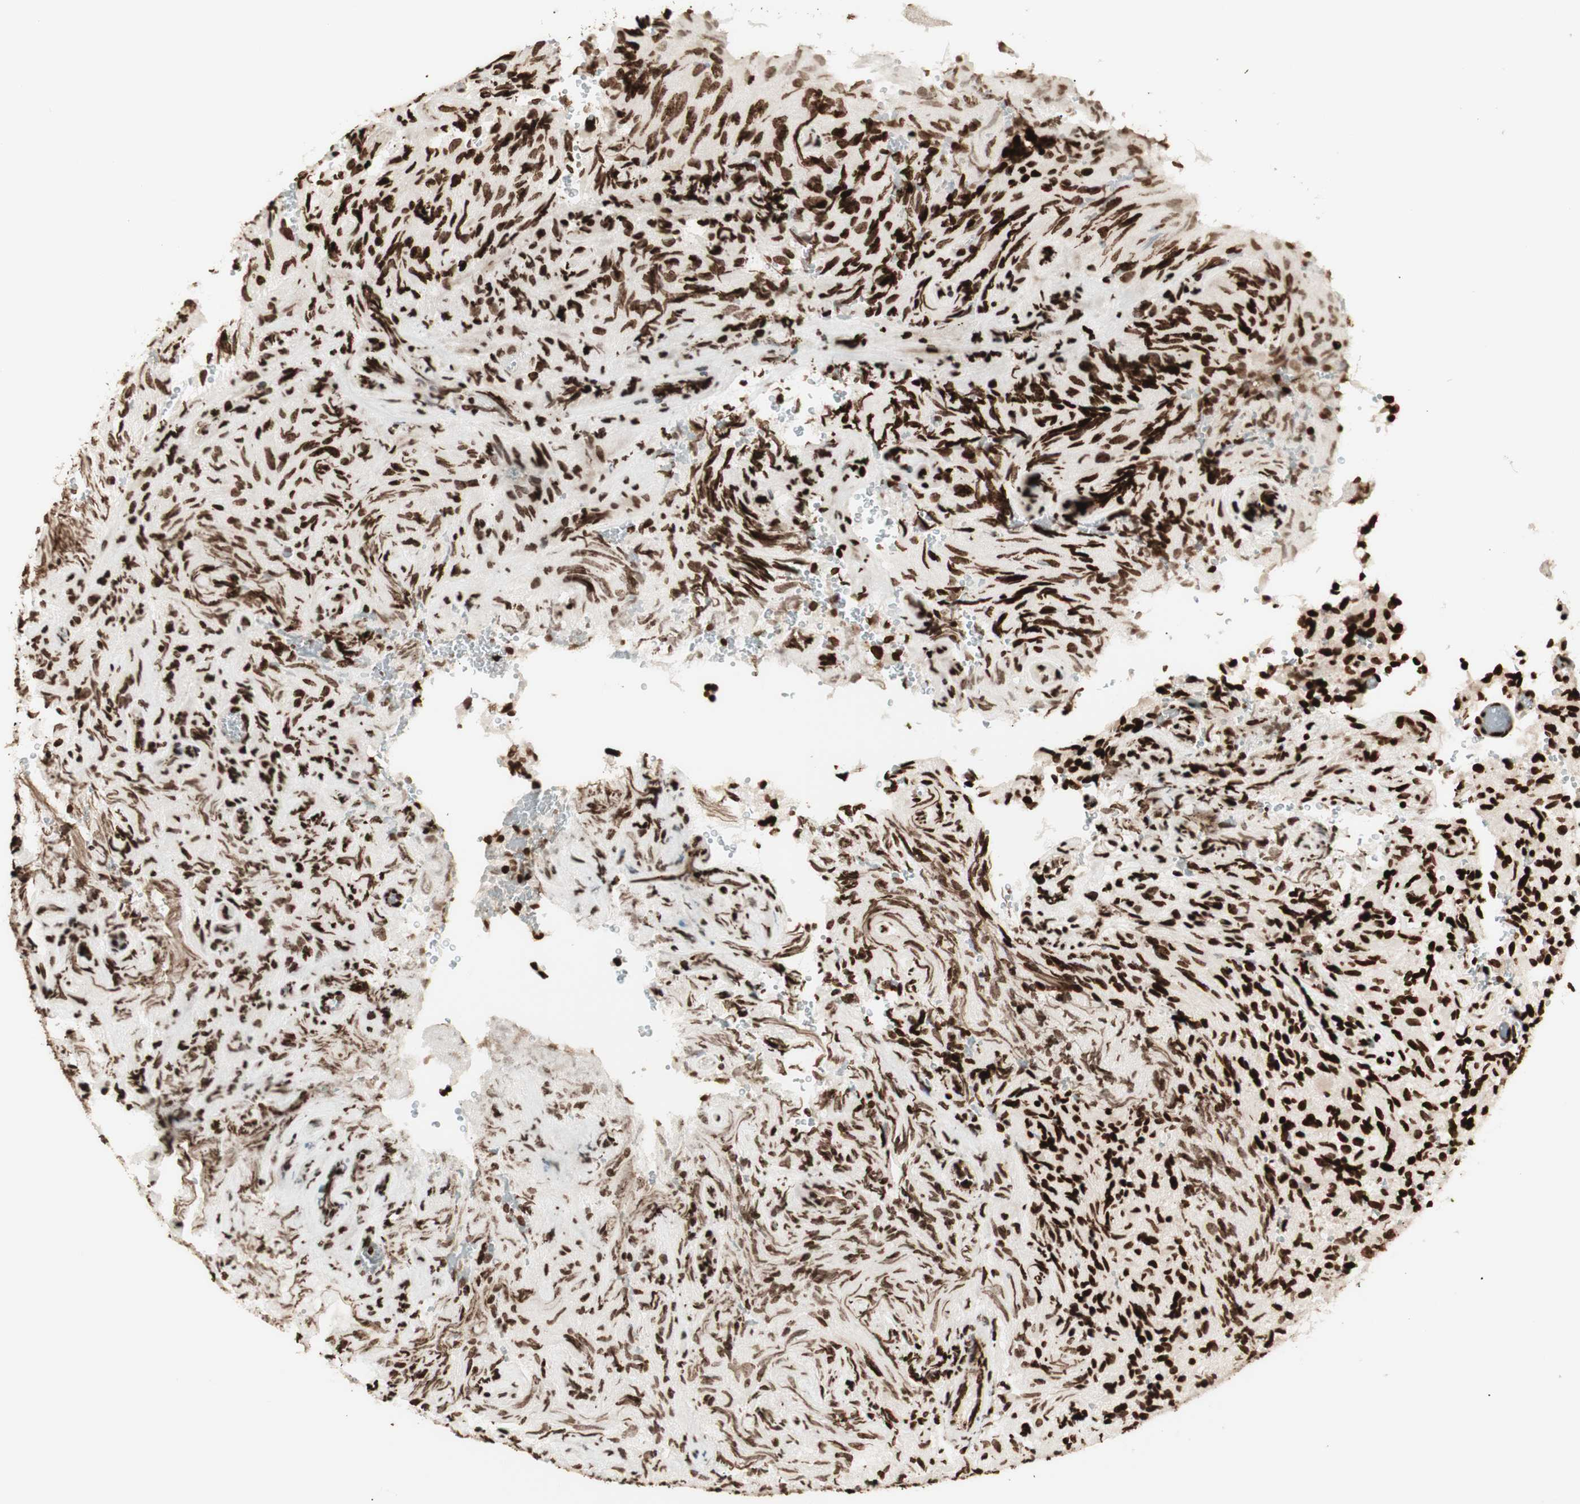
{"staining": {"intensity": "strong", "quantity": ">75%", "location": "nuclear"}, "tissue": "glioma", "cell_type": "Tumor cells", "image_type": "cancer", "snomed": [{"axis": "morphology", "description": "Glioma, malignant, High grade"}, {"axis": "topography", "description": "Brain"}], "caption": "An IHC image of neoplastic tissue is shown. Protein staining in brown labels strong nuclear positivity in glioma within tumor cells.", "gene": "NCAPD2", "patient": {"sex": "male", "age": 71}}